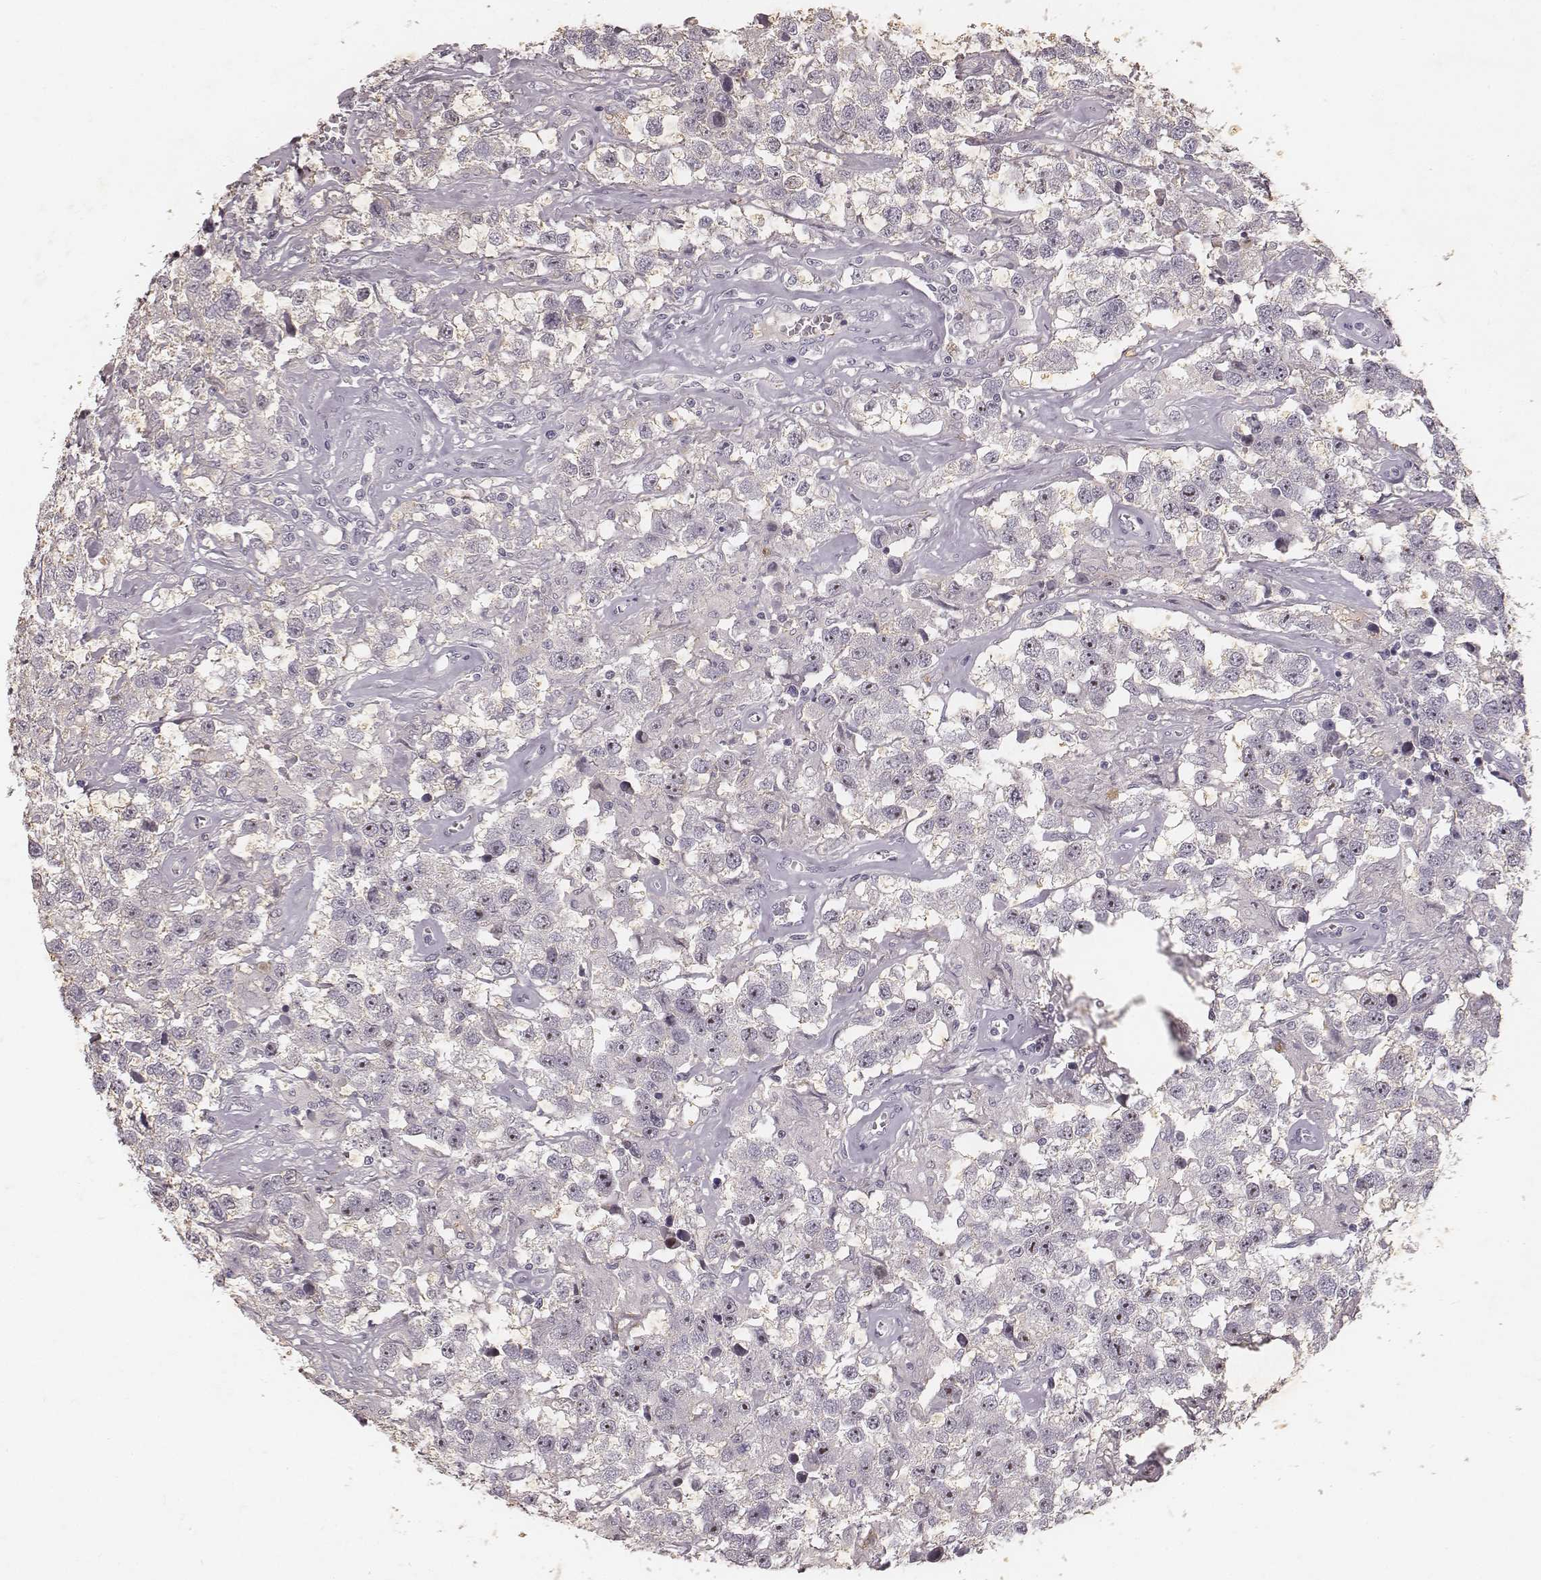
{"staining": {"intensity": "negative", "quantity": "none", "location": "none"}, "tissue": "testis cancer", "cell_type": "Tumor cells", "image_type": "cancer", "snomed": [{"axis": "morphology", "description": "Seminoma, NOS"}, {"axis": "topography", "description": "Testis"}], "caption": "There is no significant staining in tumor cells of testis cancer (seminoma).", "gene": "MADCAM1", "patient": {"sex": "male", "age": 43}}